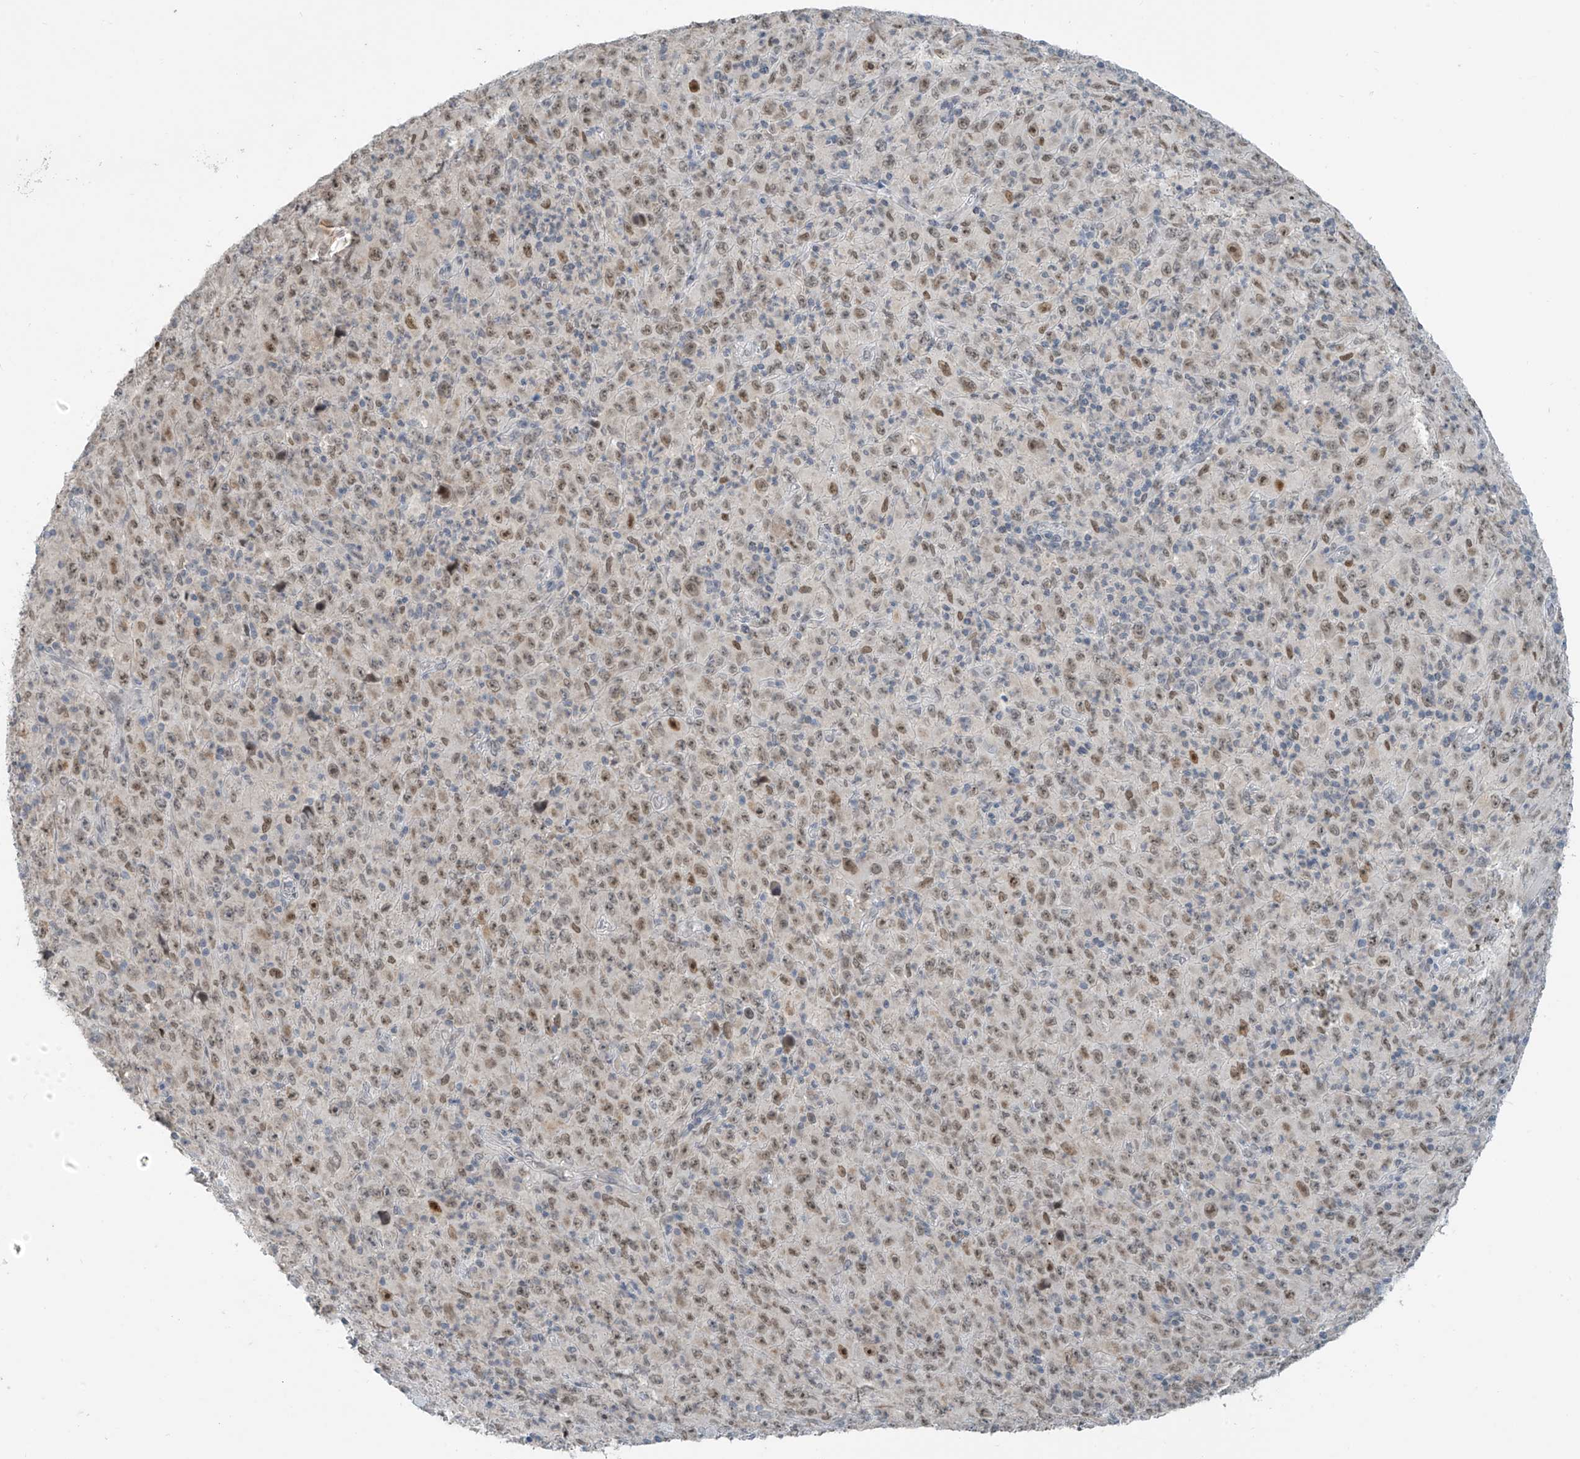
{"staining": {"intensity": "moderate", "quantity": ">75%", "location": "nuclear"}, "tissue": "melanoma", "cell_type": "Tumor cells", "image_type": "cancer", "snomed": [{"axis": "morphology", "description": "Malignant melanoma, Metastatic site"}, {"axis": "topography", "description": "Skin"}], "caption": "Moderate nuclear staining is identified in about >75% of tumor cells in malignant melanoma (metastatic site).", "gene": "METAP1D", "patient": {"sex": "female", "age": 56}}